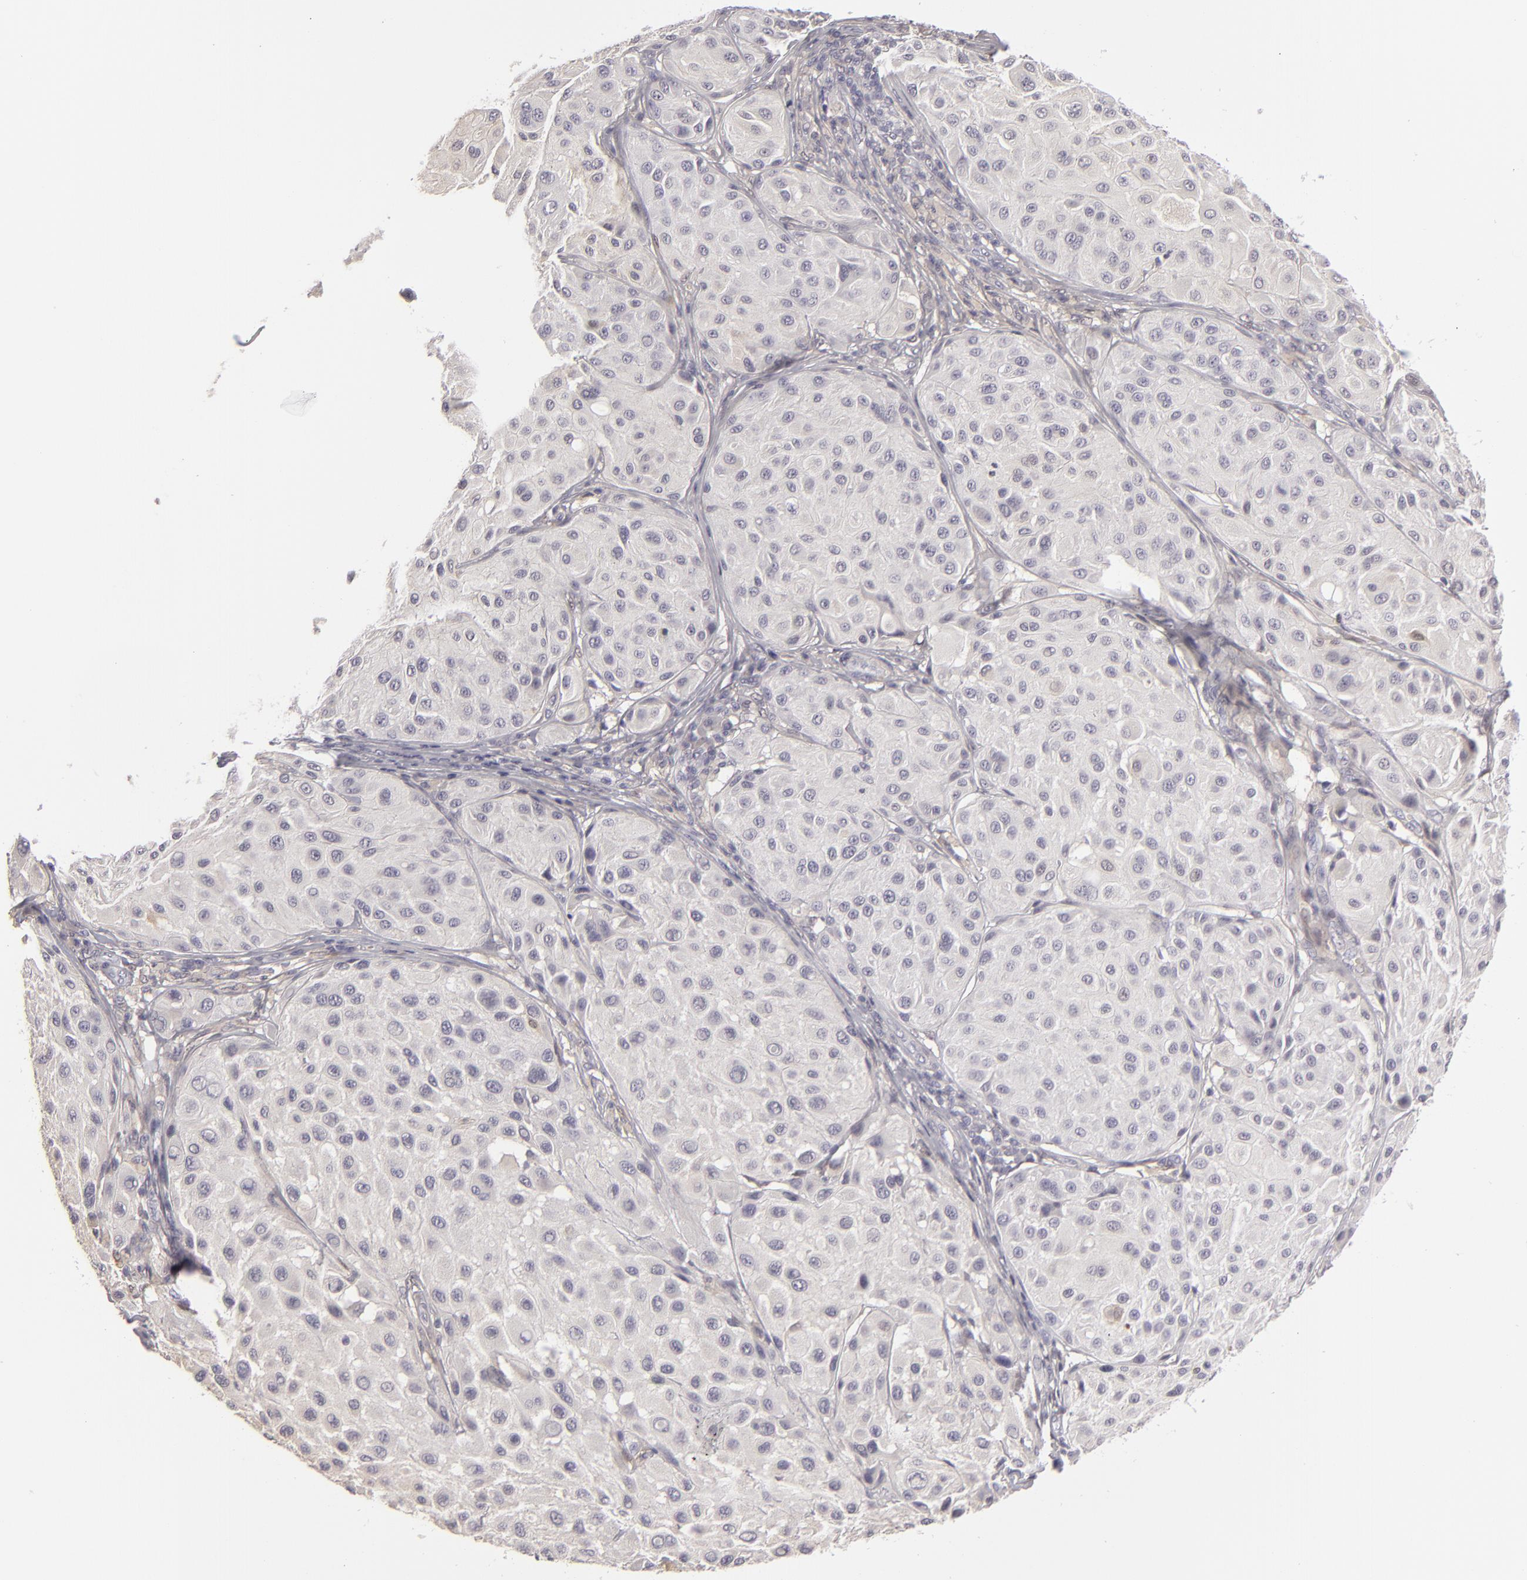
{"staining": {"intensity": "negative", "quantity": "none", "location": "none"}, "tissue": "melanoma", "cell_type": "Tumor cells", "image_type": "cancer", "snomed": [{"axis": "morphology", "description": "Malignant melanoma, NOS"}, {"axis": "topography", "description": "Skin"}], "caption": "This is a photomicrograph of immunohistochemistry staining of melanoma, which shows no staining in tumor cells.", "gene": "EFS", "patient": {"sex": "male", "age": 36}}